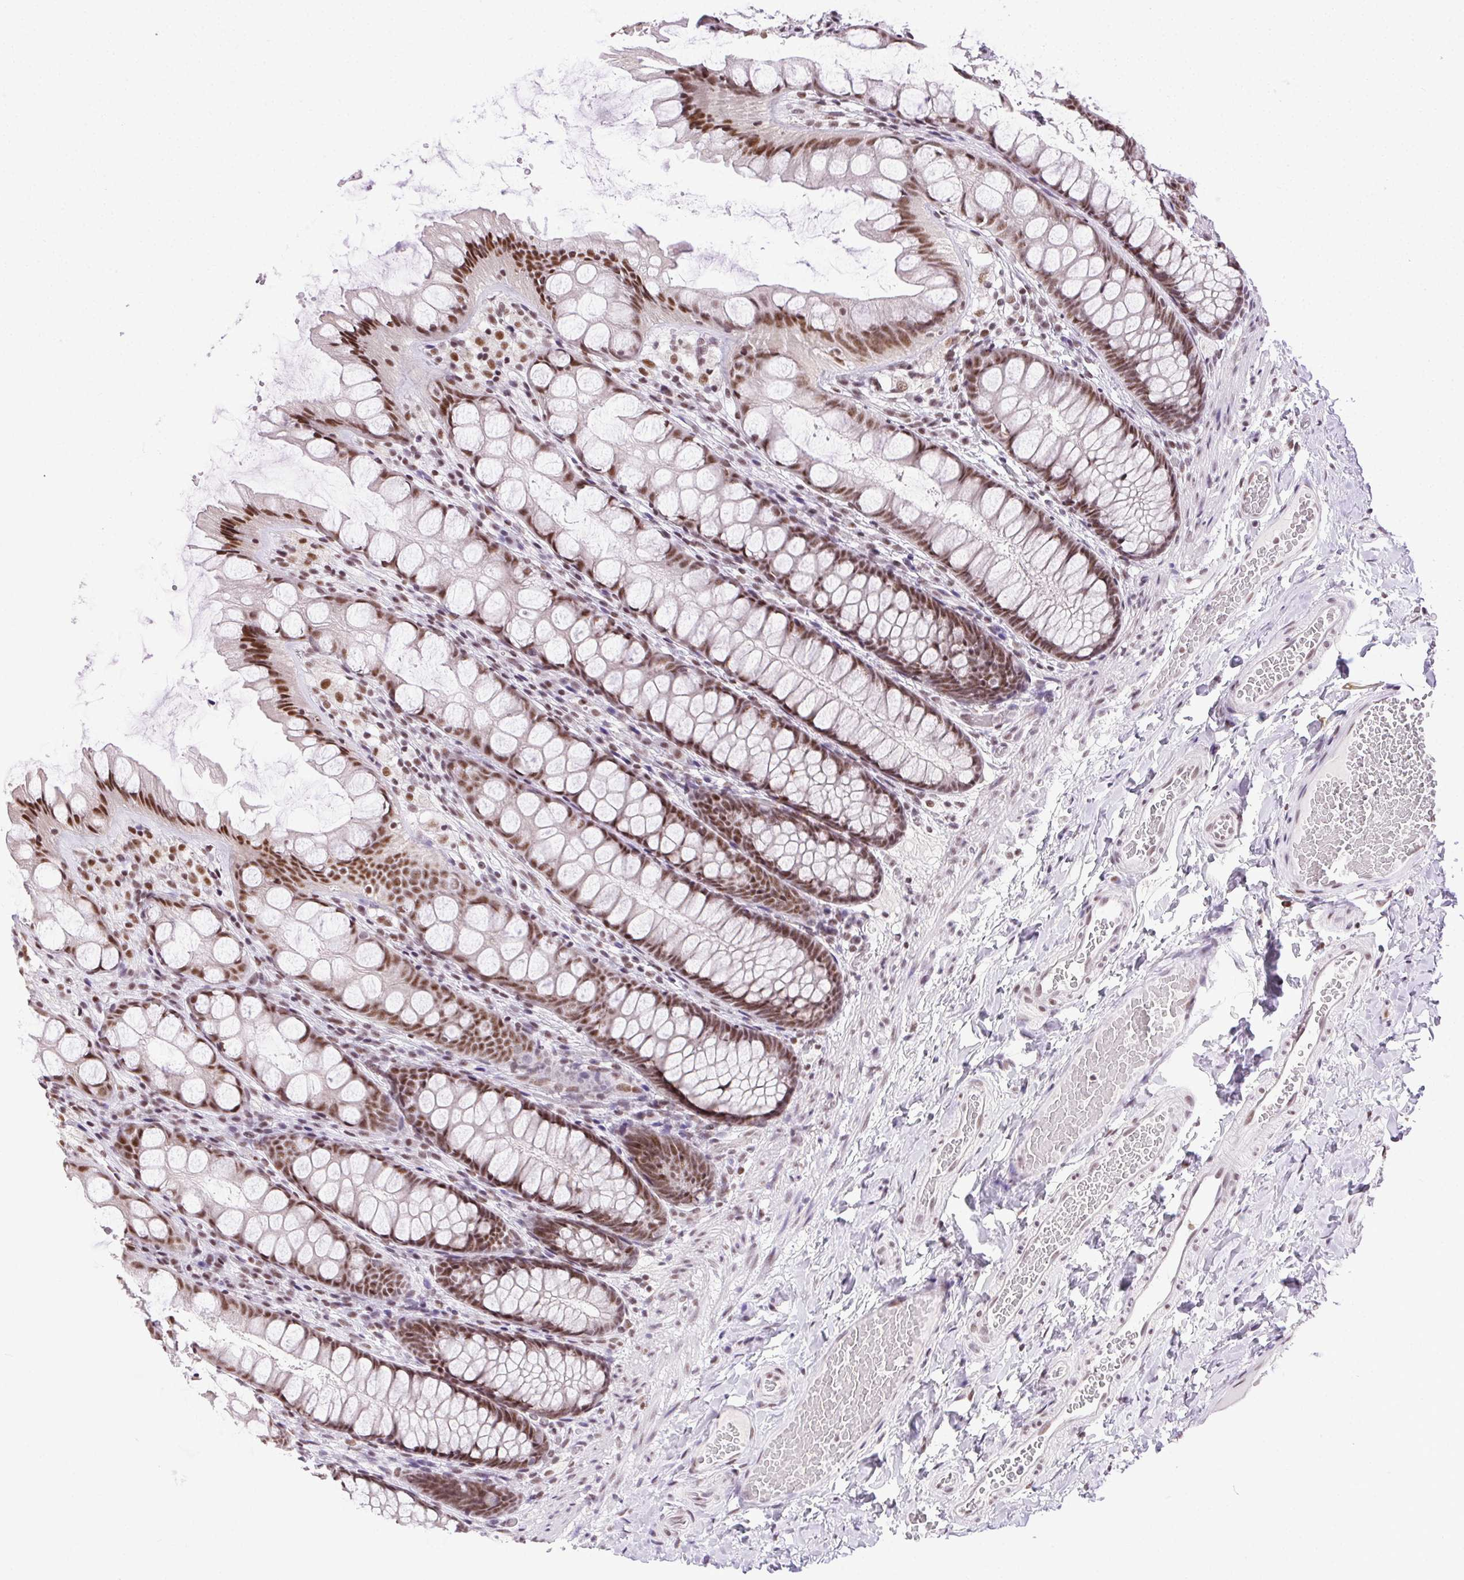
{"staining": {"intensity": "weak", "quantity": ">75%", "location": "nuclear"}, "tissue": "colon", "cell_type": "Endothelial cells", "image_type": "normal", "snomed": [{"axis": "morphology", "description": "Normal tissue, NOS"}, {"axis": "topography", "description": "Colon"}], "caption": "DAB immunohistochemical staining of benign human colon shows weak nuclear protein staining in about >75% of endothelial cells.", "gene": "TRA2B", "patient": {"sex": "male", "age": 47}}